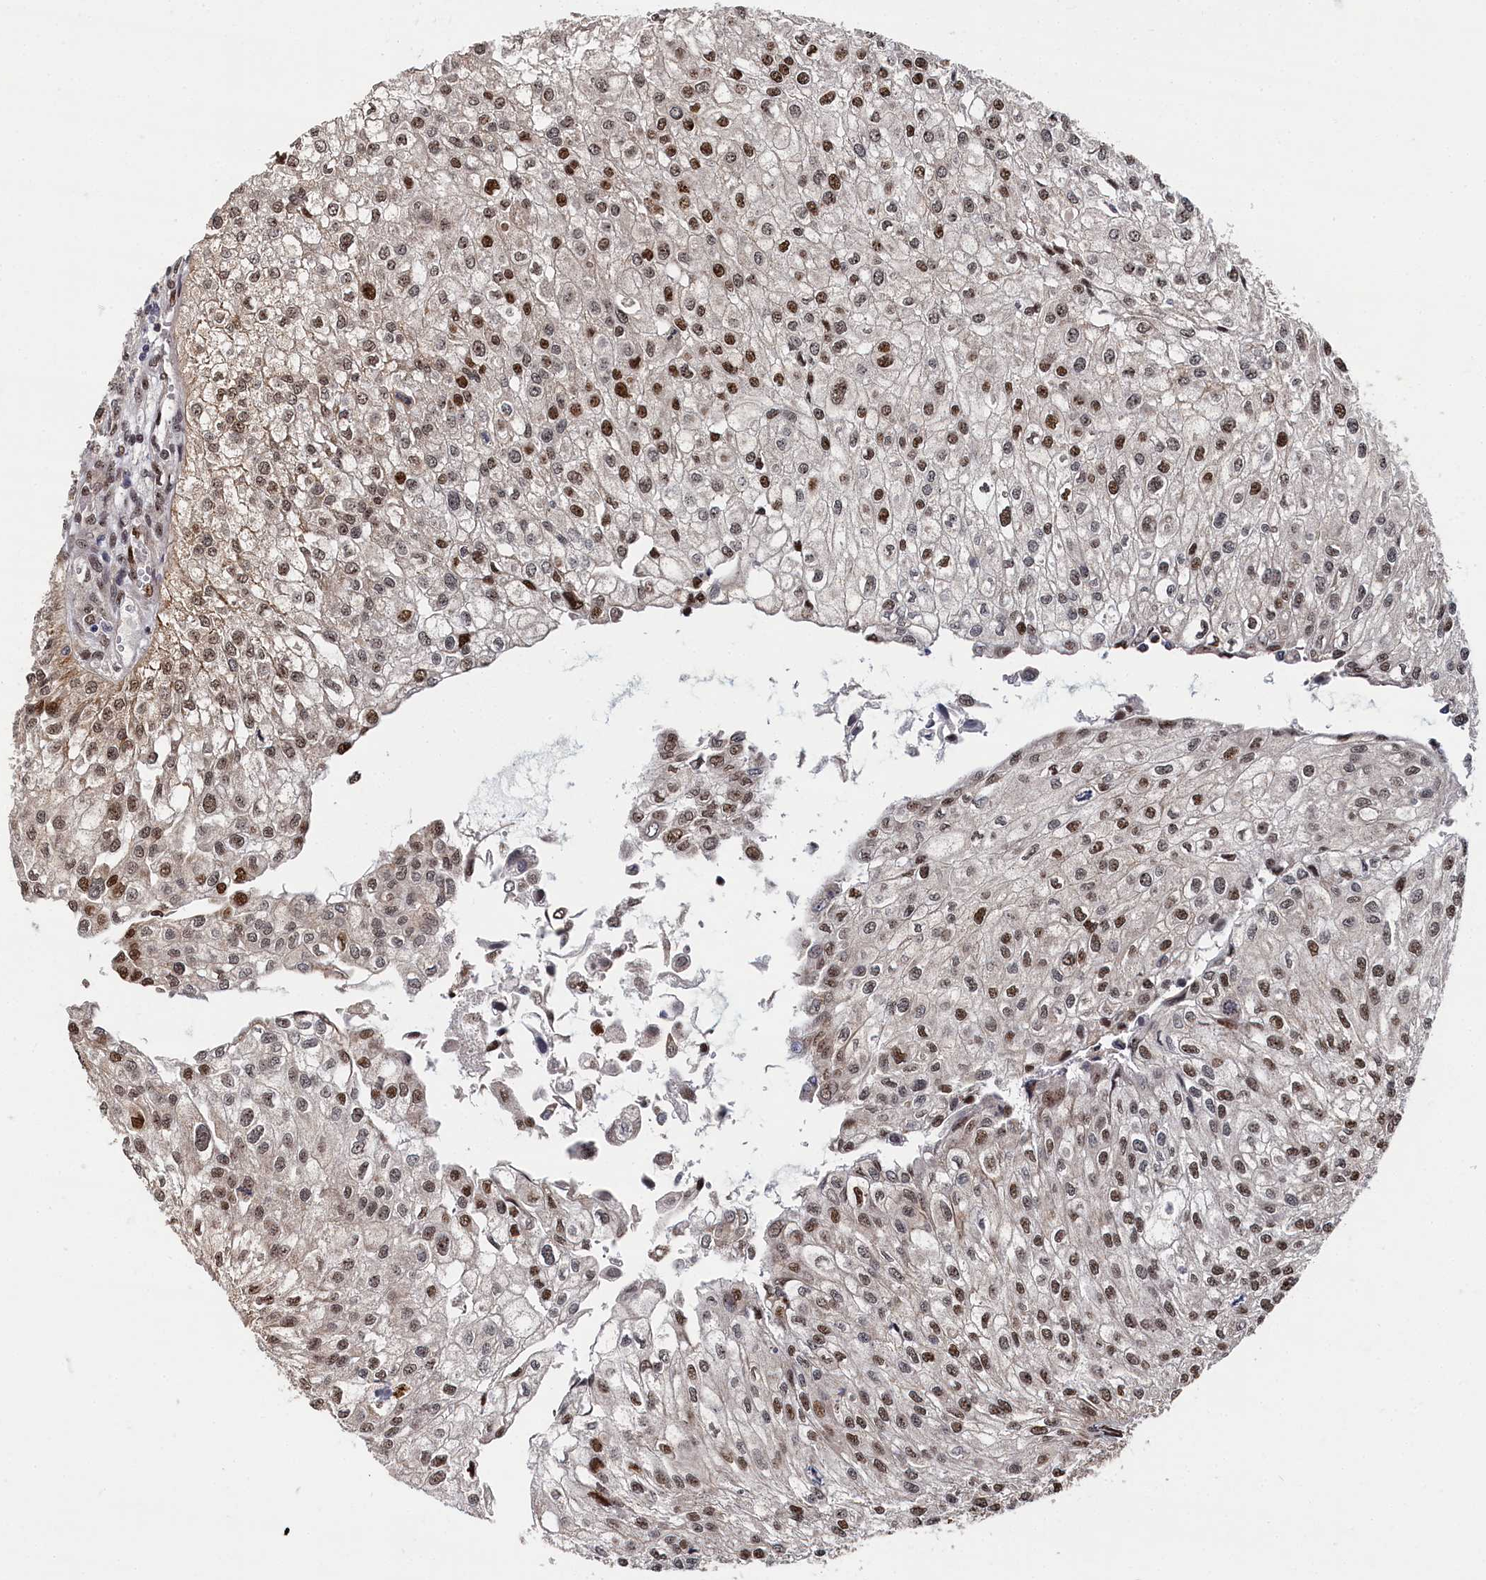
{"staining": {"intensity": "moderate", "quantity": "25%-75%", "location": "cytoplasmic/membranous,nuclear"}, "tissue": "urothelial cancer", "cell_type": "Tumor cells", "image_type": "cancer", "snomed": [{"axis": "morphology", "description": "Urothelial carcinoma, Low grade"}, {"axis": "topography", "description": "Urinary bladder"}], "caption": "Urothelial cancer stained with DAB (3,3'-diaminobenzidine) immunohistochemistry demonstrates medium levels of moderate cytoplasmic/membranous and nuclear positivity in about 25%-75% of tumor cells.", "gene": "BUB3", "patient": {"sex": "female", "age": 89}}